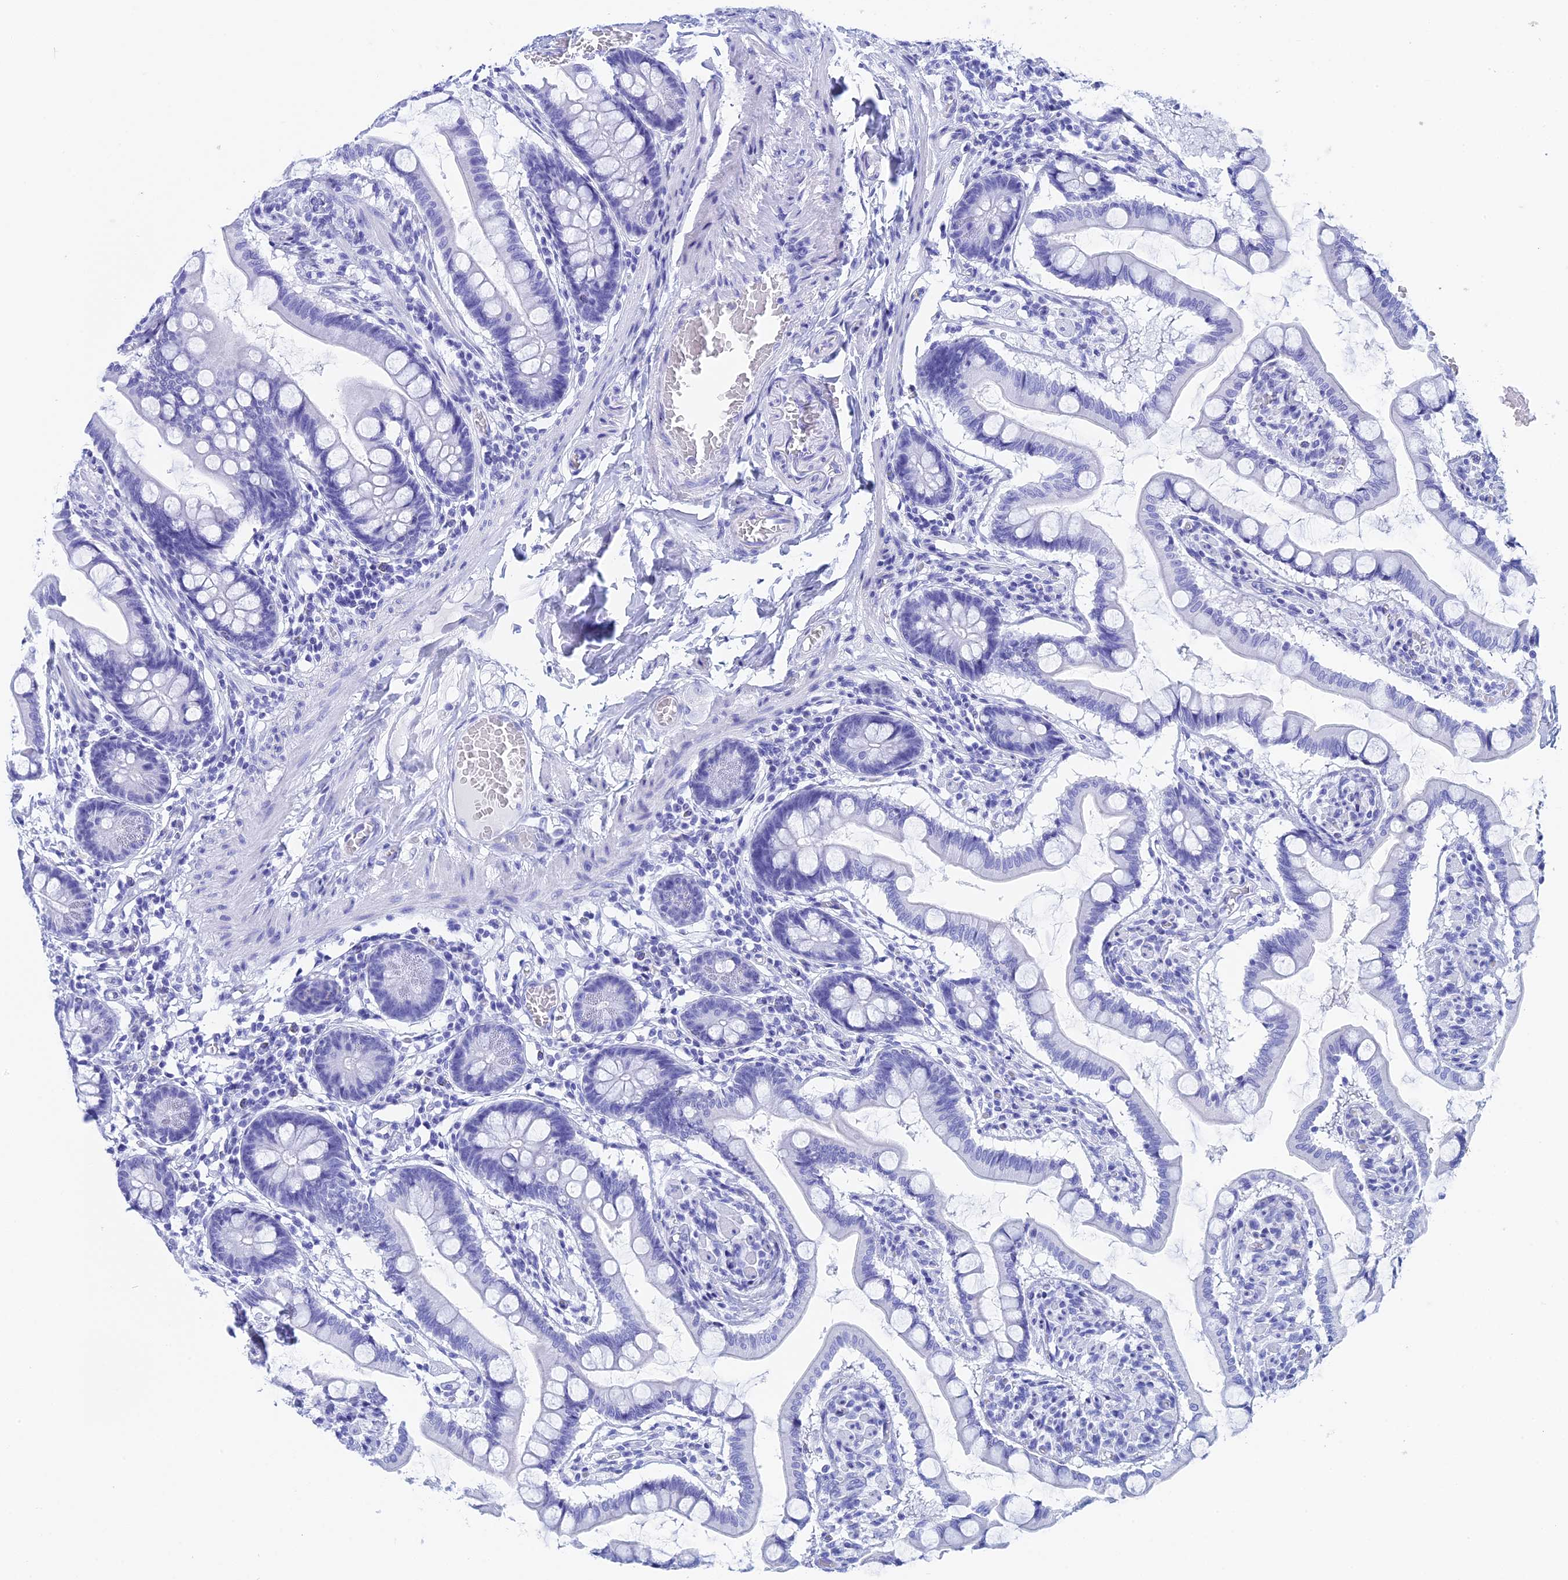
{"staining": {"intensity": "negative", "quantity": "none", "location": "none"}, "tissue": "small intestine", "cell_type": "Glandular cells", "image_type": "normal", "snomed": [{"axis": "morphology", "description": "Normal tissue, NOS"}, {"axis": "topography", "description": "Small intestine"}], "caption": "Glandular cells are negative for protein expression in unremarkable human small intestine. (DAB (3,3'-diaminobenzidine) immunohistochemistry (IHC) with hematoxylin counter stain).", "gene": "TEX101", "patient": {"sex": "male", "age": 41}}